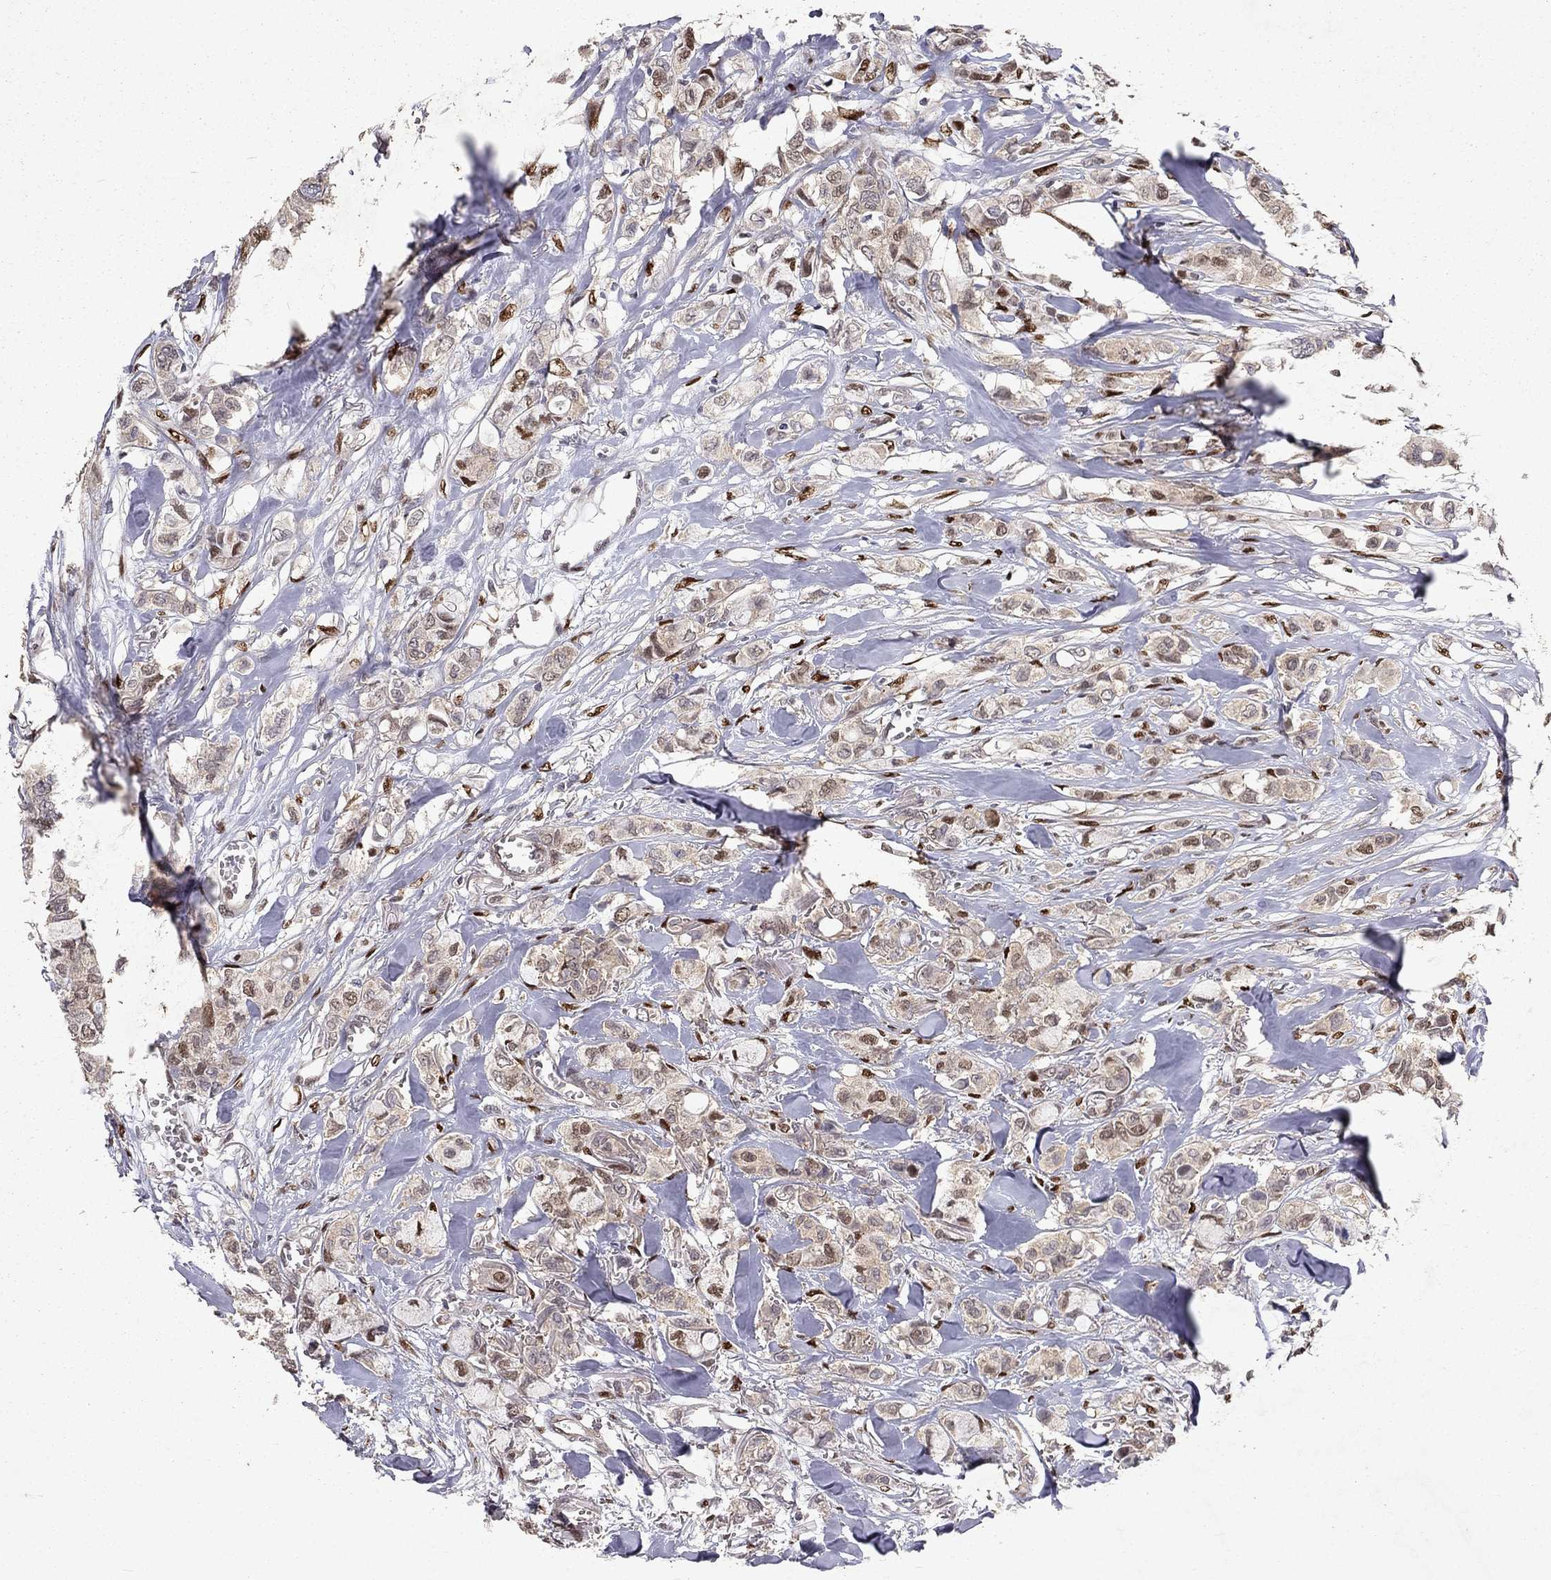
{"staining": {"intensity": "moderate", "quantity": "<25%", "location": "cytoplasmic/membranous"}, "tissue": "breast cancer", "cell_type": "Tumor cells", "image_type": "cancer", "snomed": [{"axis": "morphology", "description": "Duct carcinoma"}, {"axis": "topography", "description": "Breast"}], "caption": "Immunohistochemistry image of human breast cancer stained for a protein (brown), which reveals low levels of moderate cytoplasmic/membranous positivity in approximately <25% of tumor cells.", "gene": "CRTC1", "patient": {"sex": "female", "age": 85}}